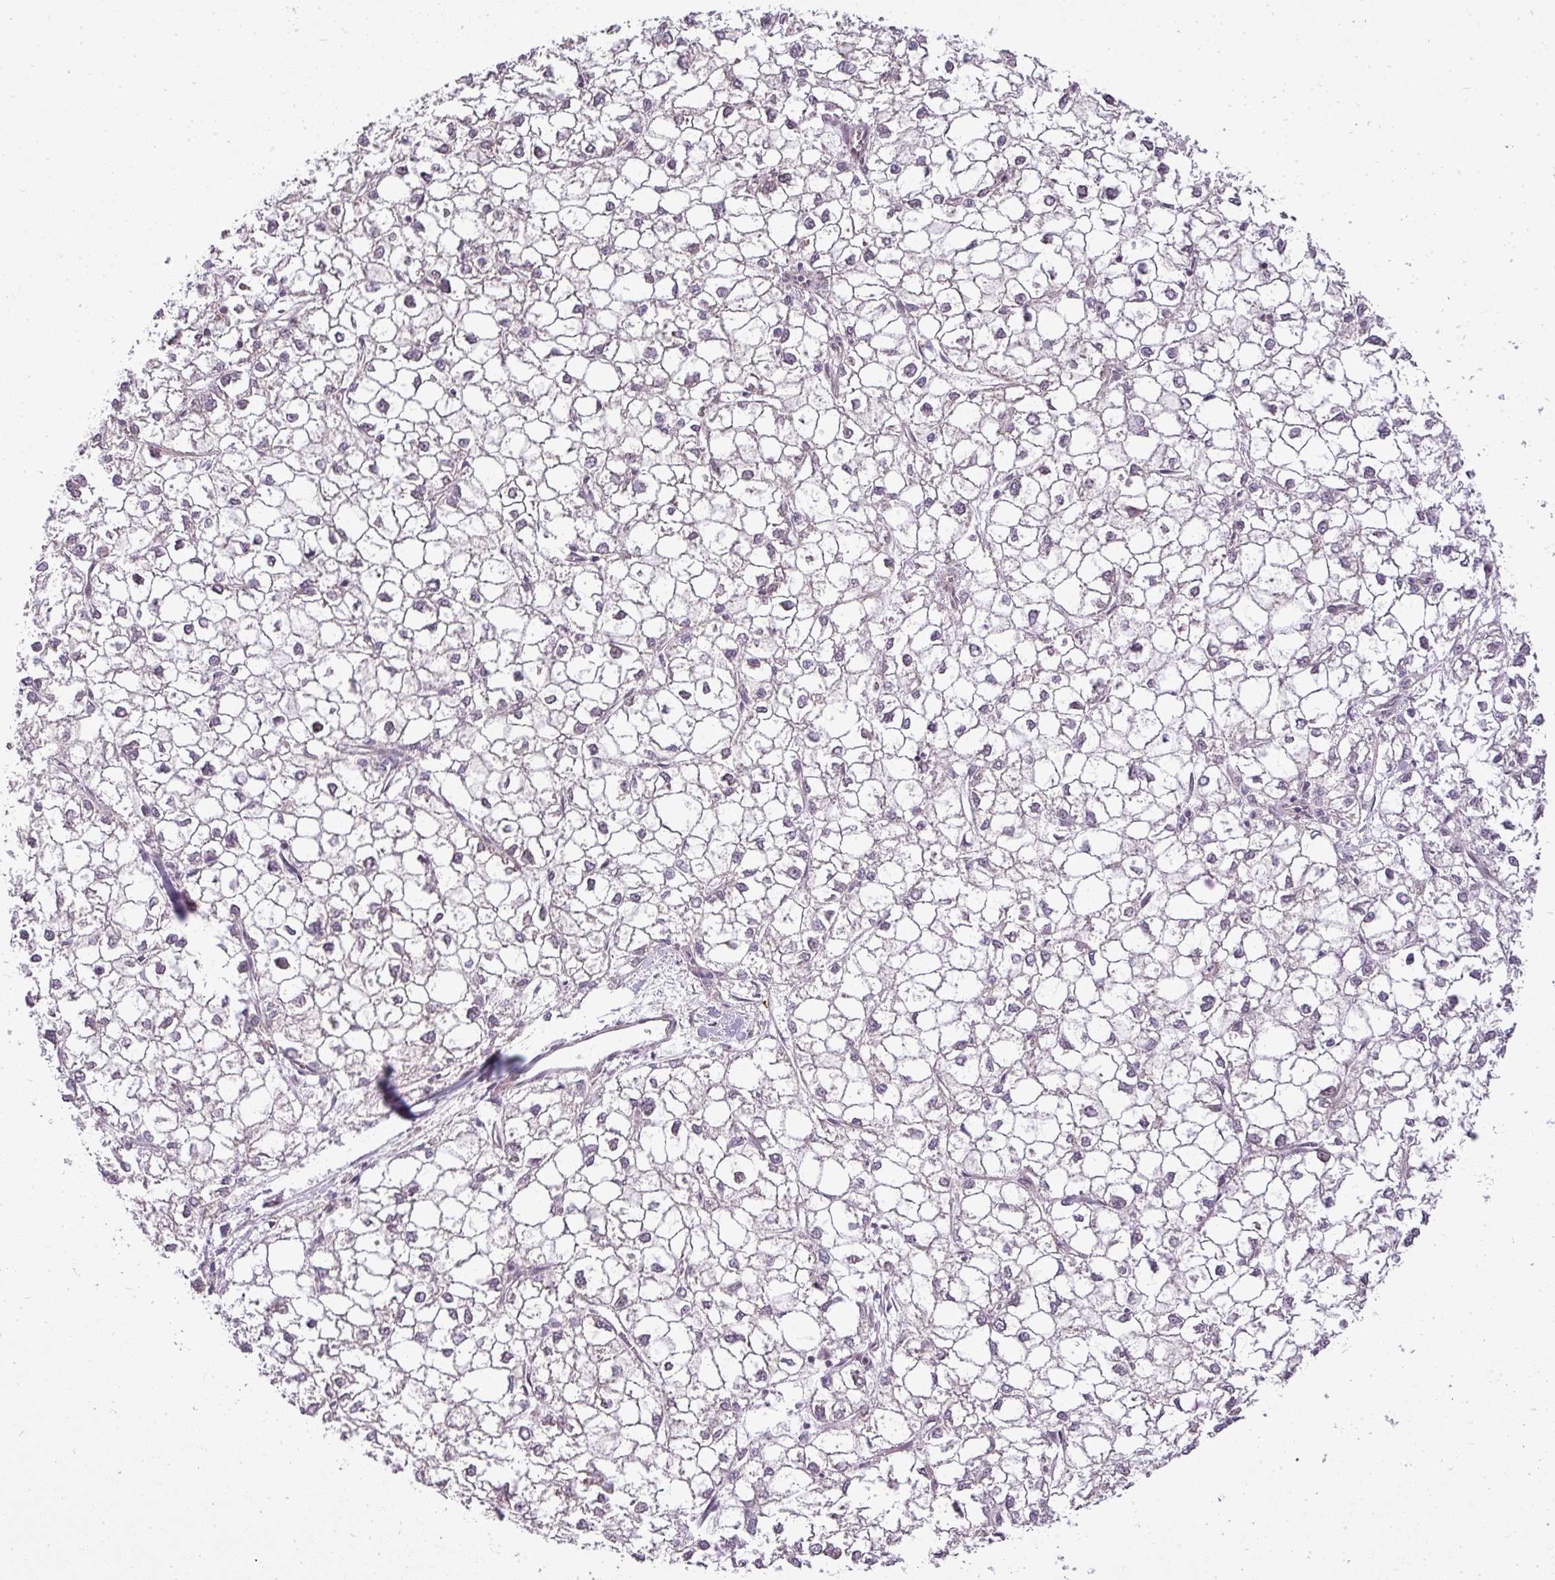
{"staining": {"intensity": "negative", "quantity": "none", "location": "none"}, "tissue": "liver cancer", "cell_type": "Tumor cells", "image_type": "cancer", "snomed": [{"axis": "morphology", "description": "Carcinoma, Hepatocellular, NOS"}, {"axis": "topography", "description": "Liver"}], "caption": "Immunohistochemistry (IHC) photomicrograph of human liver cancer stained for a protein (brown), which displays no staining in tumor cells. (Brightfield microscopy of DAB immunohistochemistry (IHC) at high magnification).", "gene": "ZDHHC1", "patient": {"sex": "female", "age": 43}}